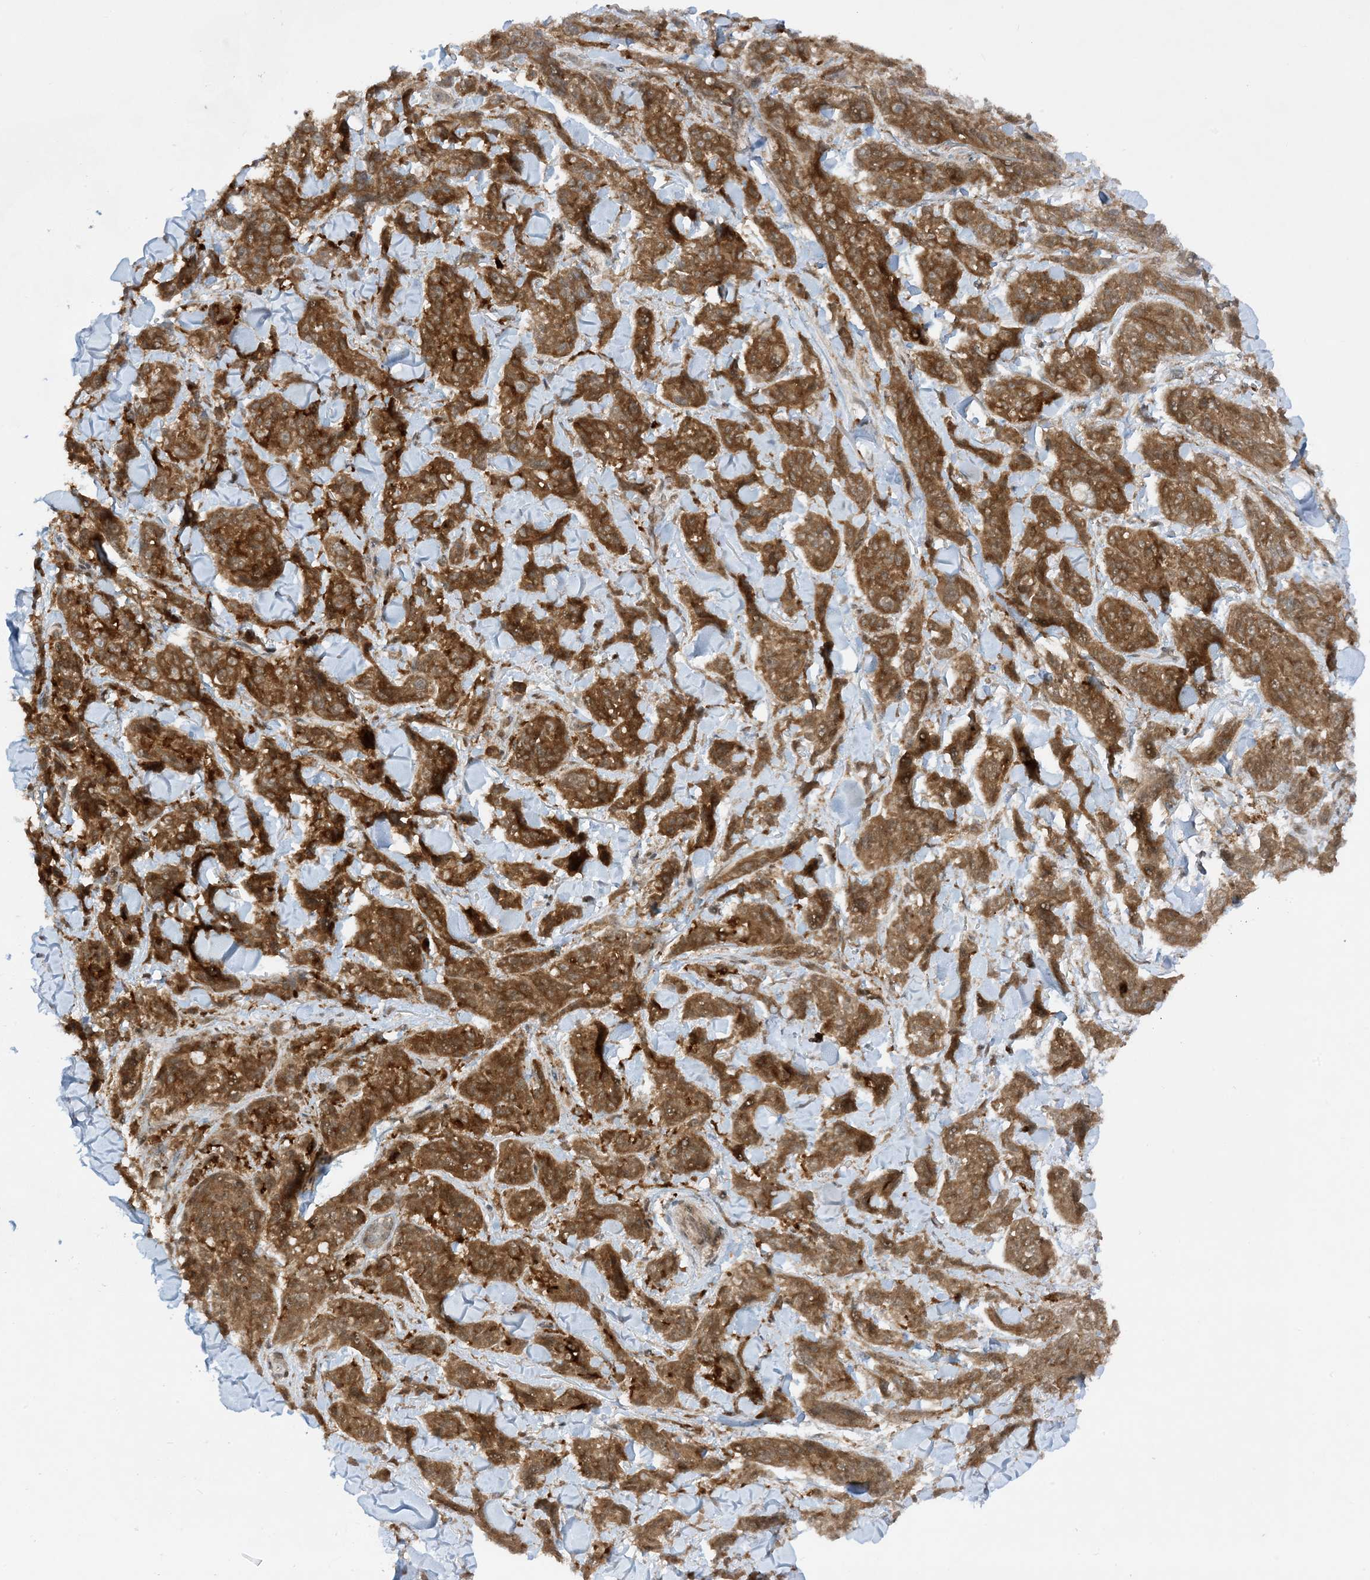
{"staining": {"intensity": "moderate", "quantity": ">75%", "location": "cytoplasmic/membranous"}, "tissue": "melanoma", "cell_type": "Tumor cells", "image_type": "cancer", "snomed": [{"axis": "morphology", "description": "Malignant melanoma, NOS"}, {"axis": "topography", "description": "Skin"}], "caption": "This histopathology image demonstrates malignant melanoma stained with immunohistochemistry (IHC) to label a protein in brown. The cytoplasmic/membranous of tumor cells show moderate positivity for the protein. Nuclei are counter-stained blue.", "gene": "CERT1", "patient": {"sex": "male", "age": 53}}